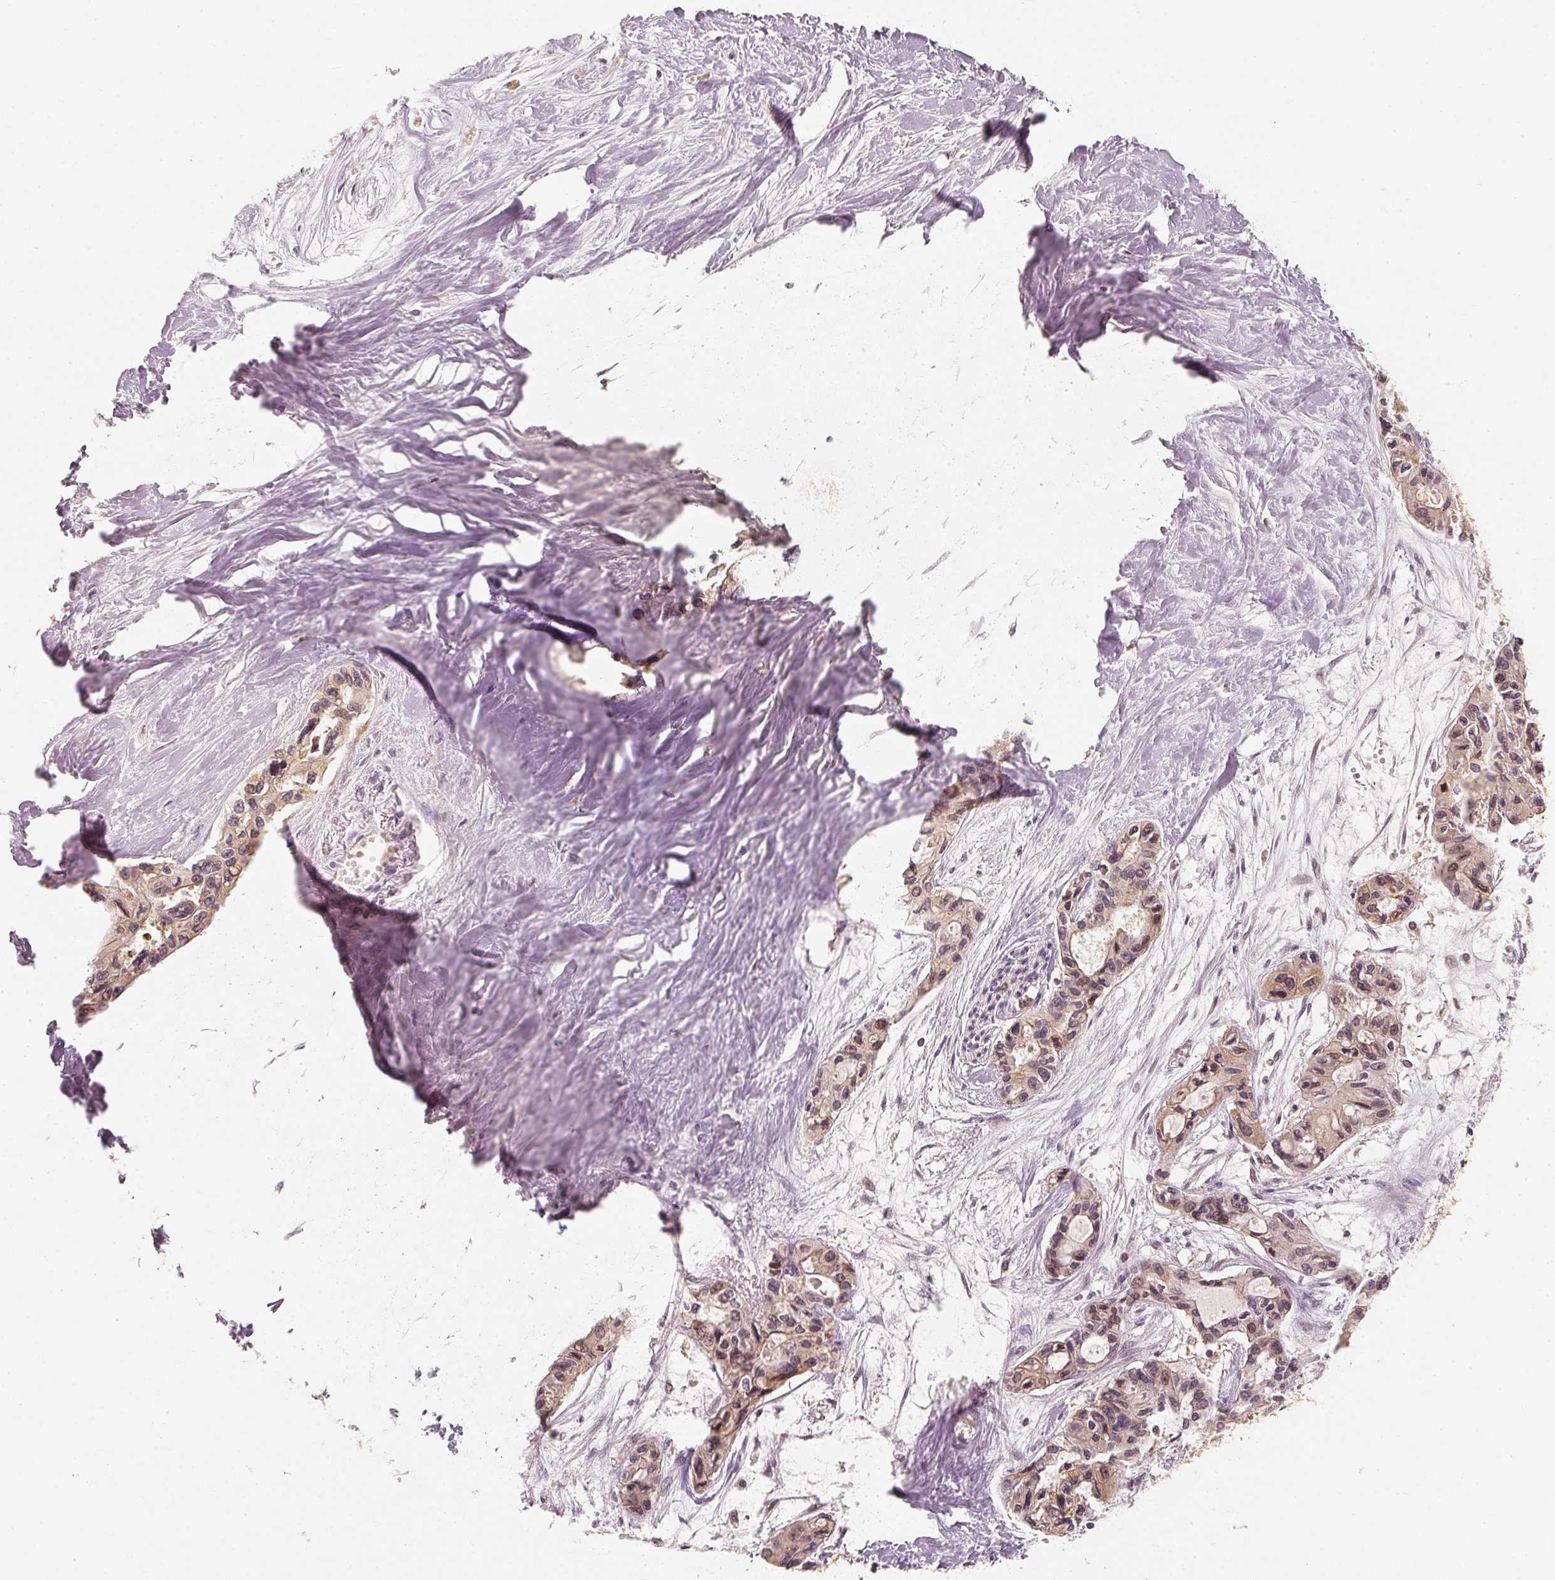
{"staining": {"intensity": "moderate", "quantity": "25%-75%", "location": "cytoplasmic/membranous"}, "tissue": "pancreatic cancer", "cell_type": "Tumor cells", "image_type": "cancer", "snomed": [{"axis": "morphology", "description": "Adenocarcinoma, NOS"}, {"axis": "topography", "description": "Pancreas"}], "caption": "Pancreatic cancer stained for a protein (brown) reveals moderate cytoplasmic/membranous positive expression in about 25%-75% of tumor cells.", "gene": "EEF1A2", "patient": {"sex": "female", "age": 50}}